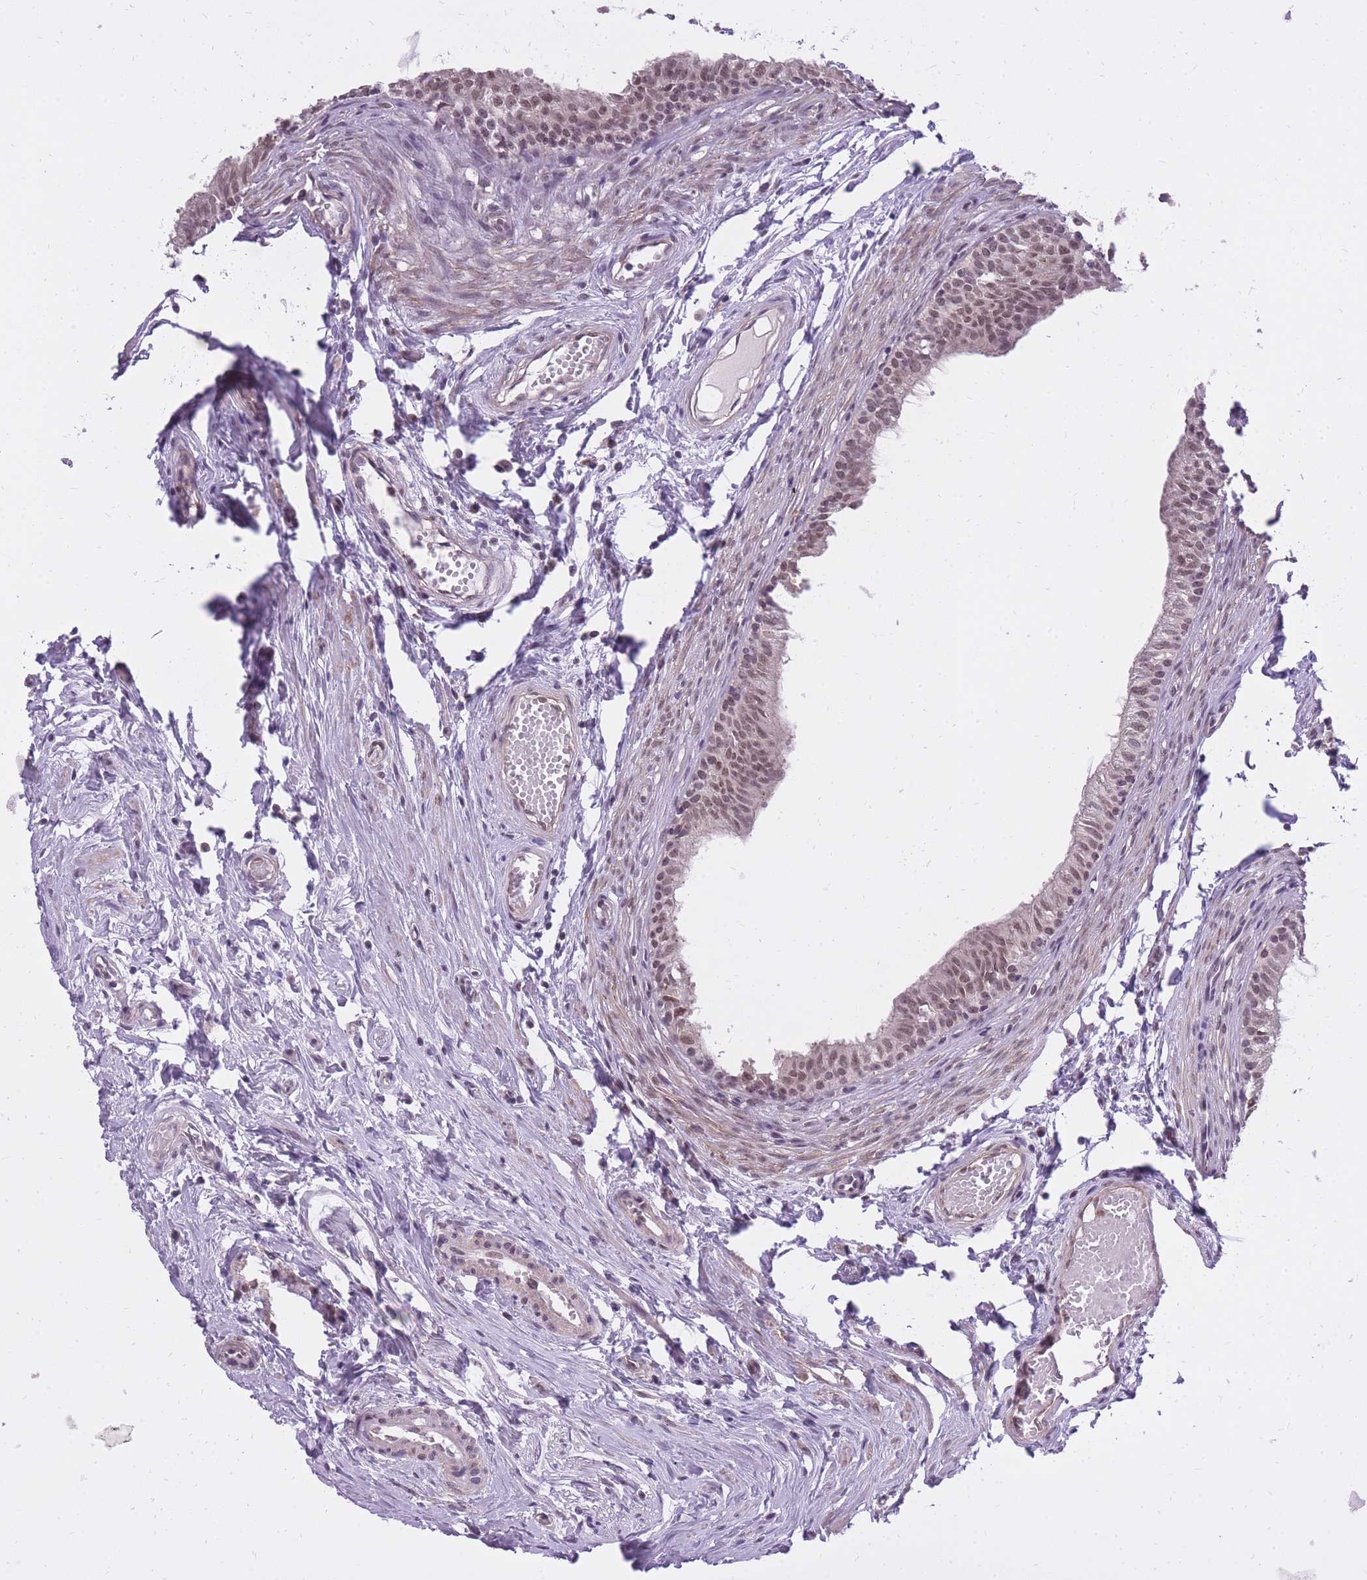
{"staining": {"intensity": "moderate", "quantity": ">75%", "location": "nuclear"}, "tissue": "epididymis", "cell_type": "Glandular cells", "image_type": "normal", "snomed": [{"axis": "morphology", "description": "Normal tissue, NOS"}, {"axis": "topography", "description": "Epididymis, spermatic cord, NOS"}], "caption": "DAB (3,3'-diaminobenzidine) immunohistochemical staining of unremarkable human epididymis reveals moderate nuclear protein positivity in about >75% of glandular cells.", "gene": "TIGD1", "patient": {"sex": "male", "age": 22}}